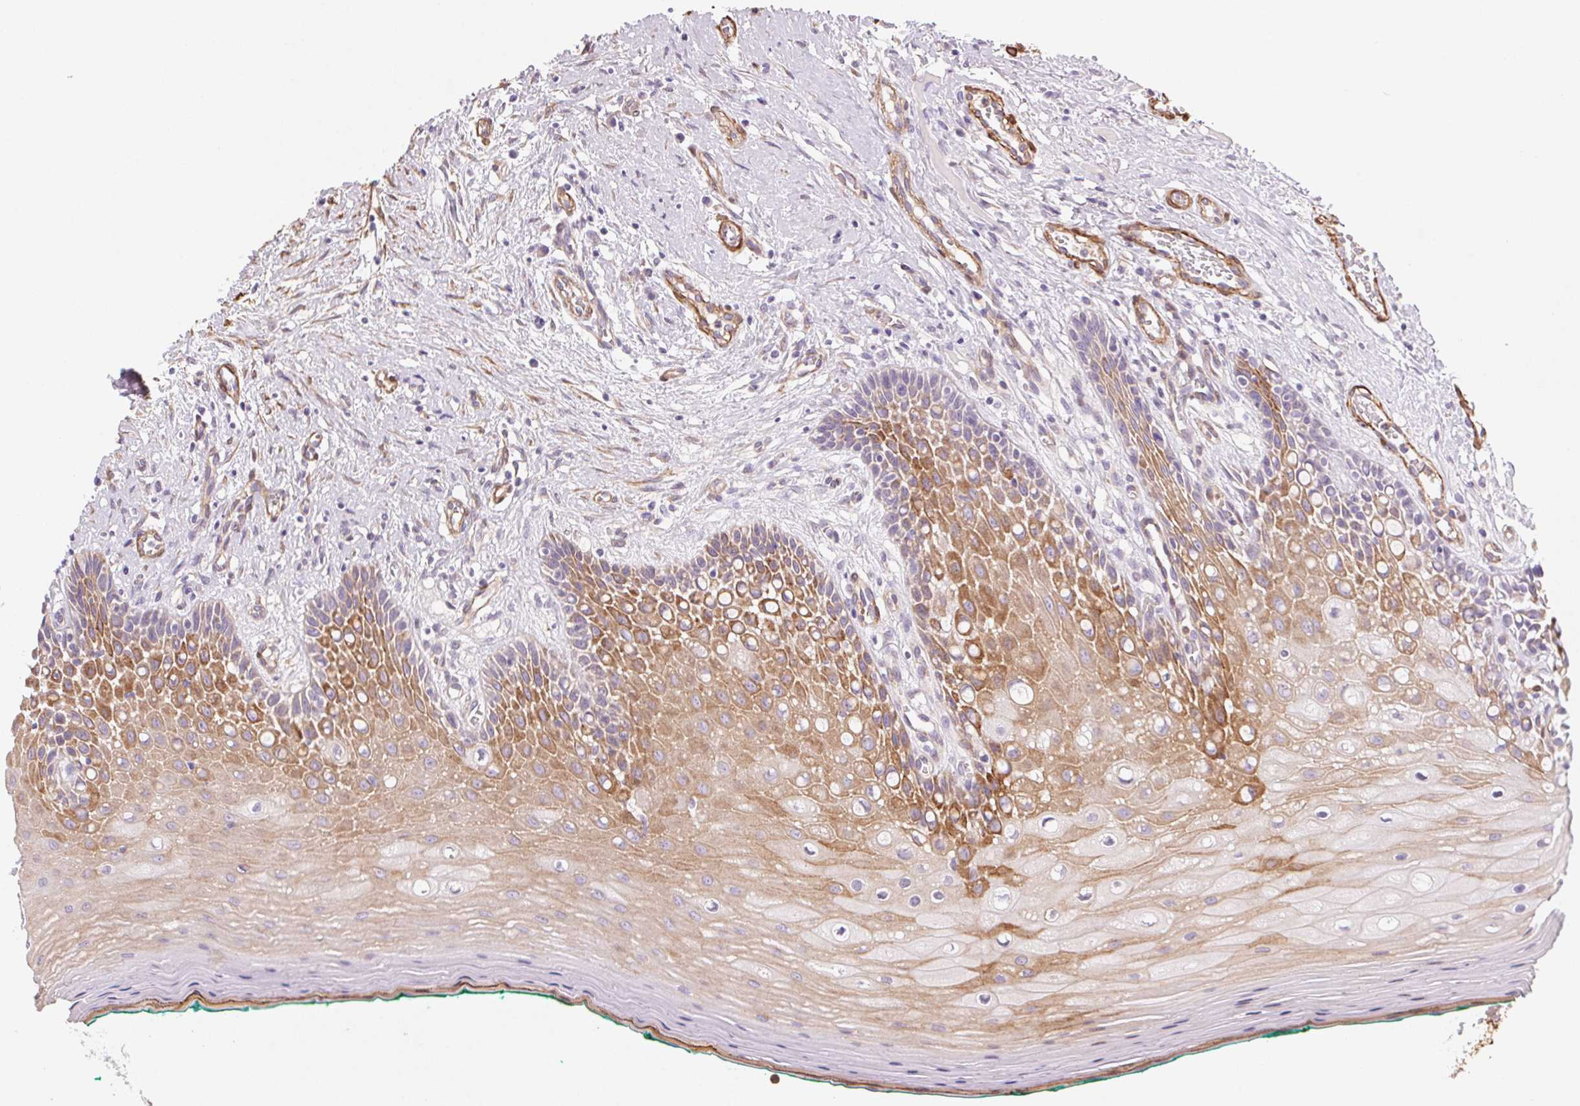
{"staining": {"intensity": "moderate", "quantity": "25%-75%", "location": "cytoplasmic/membranous"}, "tissue": "oral mucosa", "cell_type": "Squamous epithelial cells", "image_type": "normal", "snomed": [{"axis": "morphology", "description": "Normal tissue, NOS"}, {"axis": "topography", "description": "Oral tissue"}], "caption": "Oral mucosa stained with DAB (3,3'-diaminobenzidine) IHC reveals medium levels of moderate cytoplasmic/membranous staining in about 25%-75% of squamous epithelial cells.", "gene": "GPX8", "patient": {"sex": "female", "age": 83}}